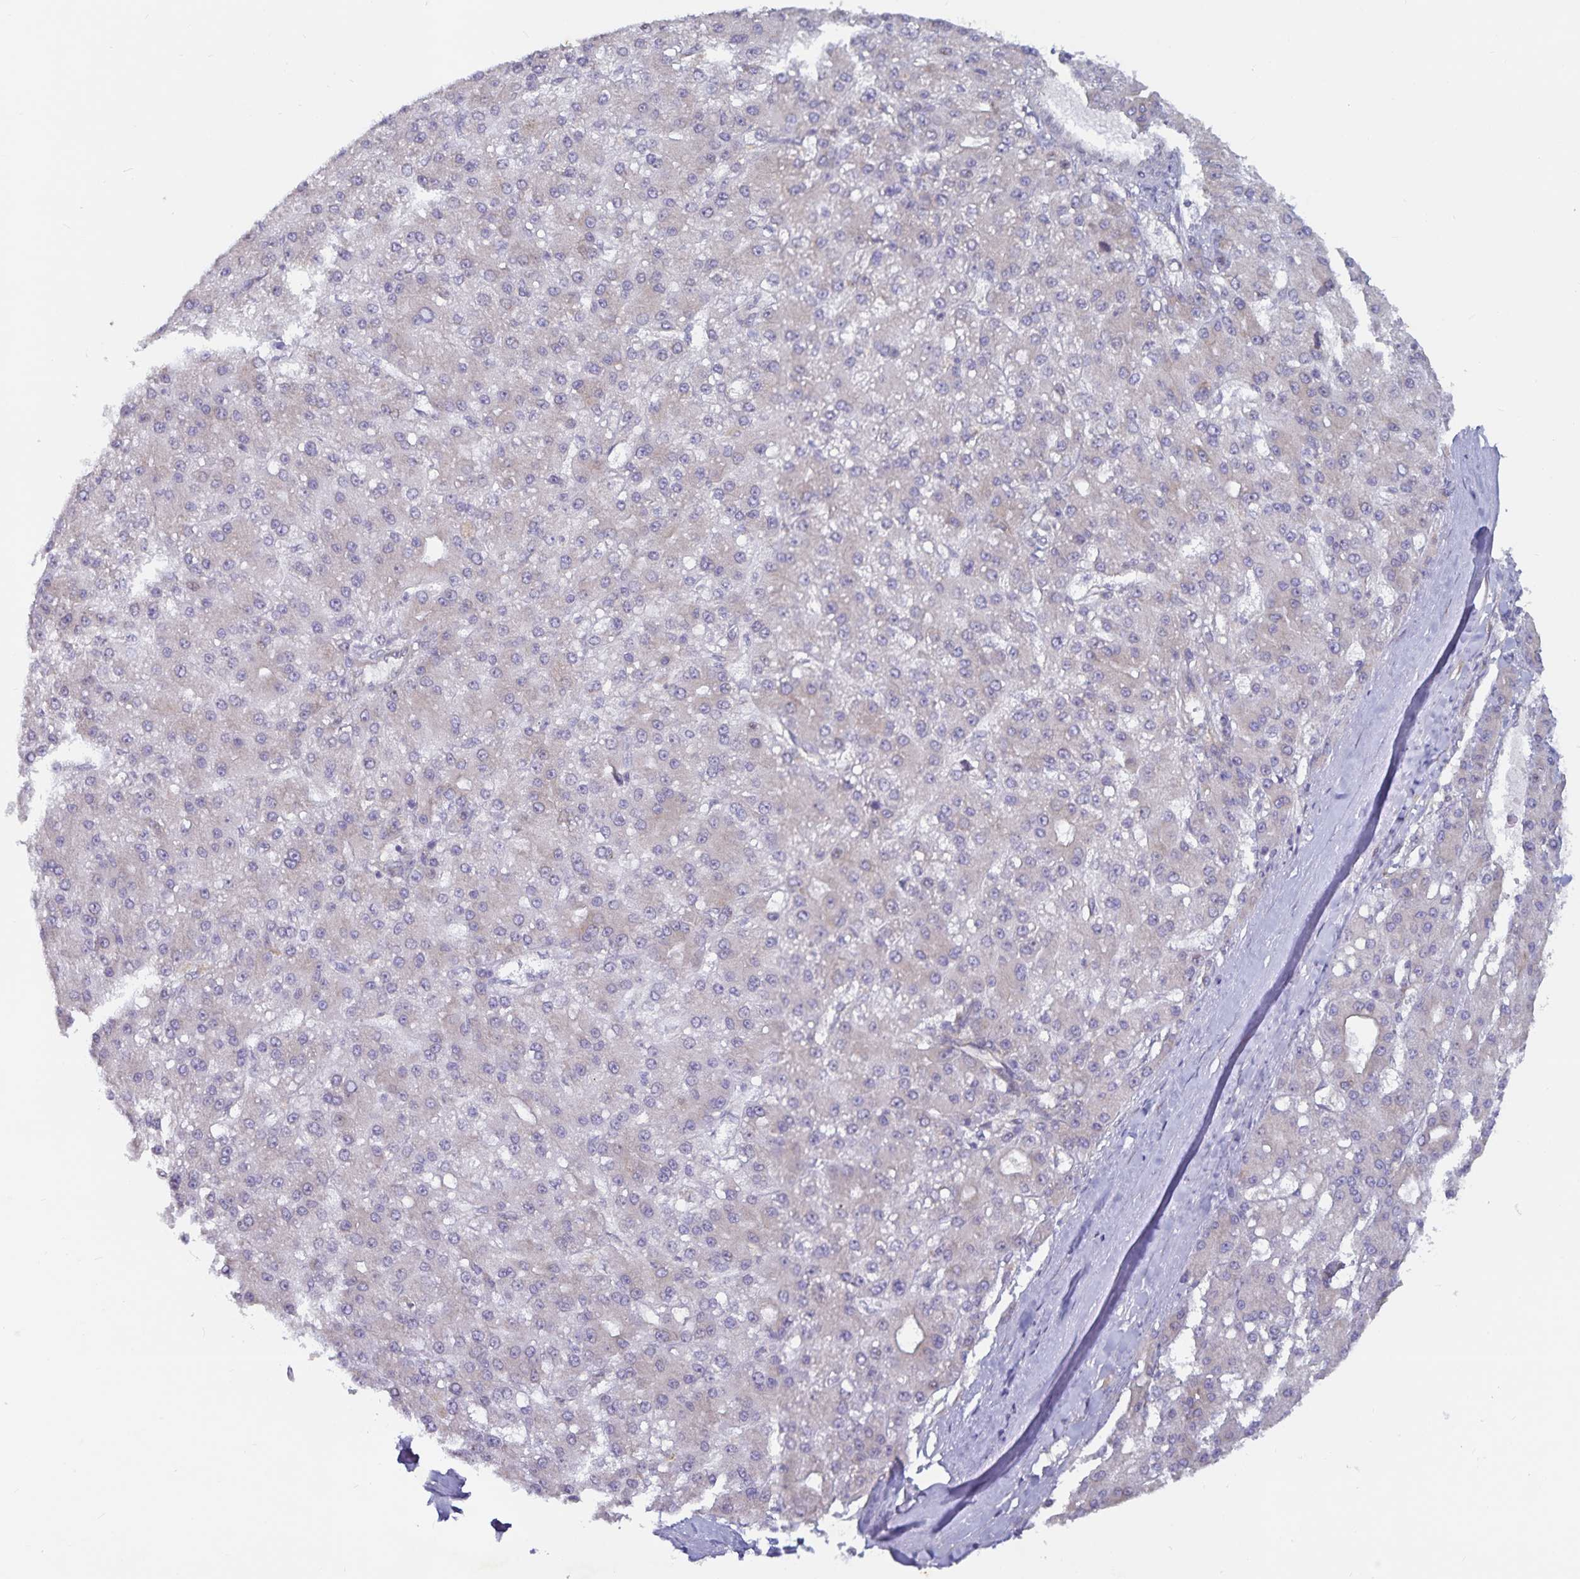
{"staining": {"intensity": "negative", "quantity": "none", "location": "none"}, "tissue": "liver cancer", "cell_type": "Tumor cells", "image_type": "cancer", "snomed": [{"axis": "morphology", "description": "Carcinoma, Hepatocellular, NOS"}, {"axis": "topography", "description": "Liver"}], "caption": "High power microscopy histopathology image of an immunohistochemistry (IHC) micrograph of liver cancer (hepatocellular carcinoma), revealing no significant expression in tumor cells.", "gene": "FAM120A", "patient": {"sex": "male", "age": 67}}